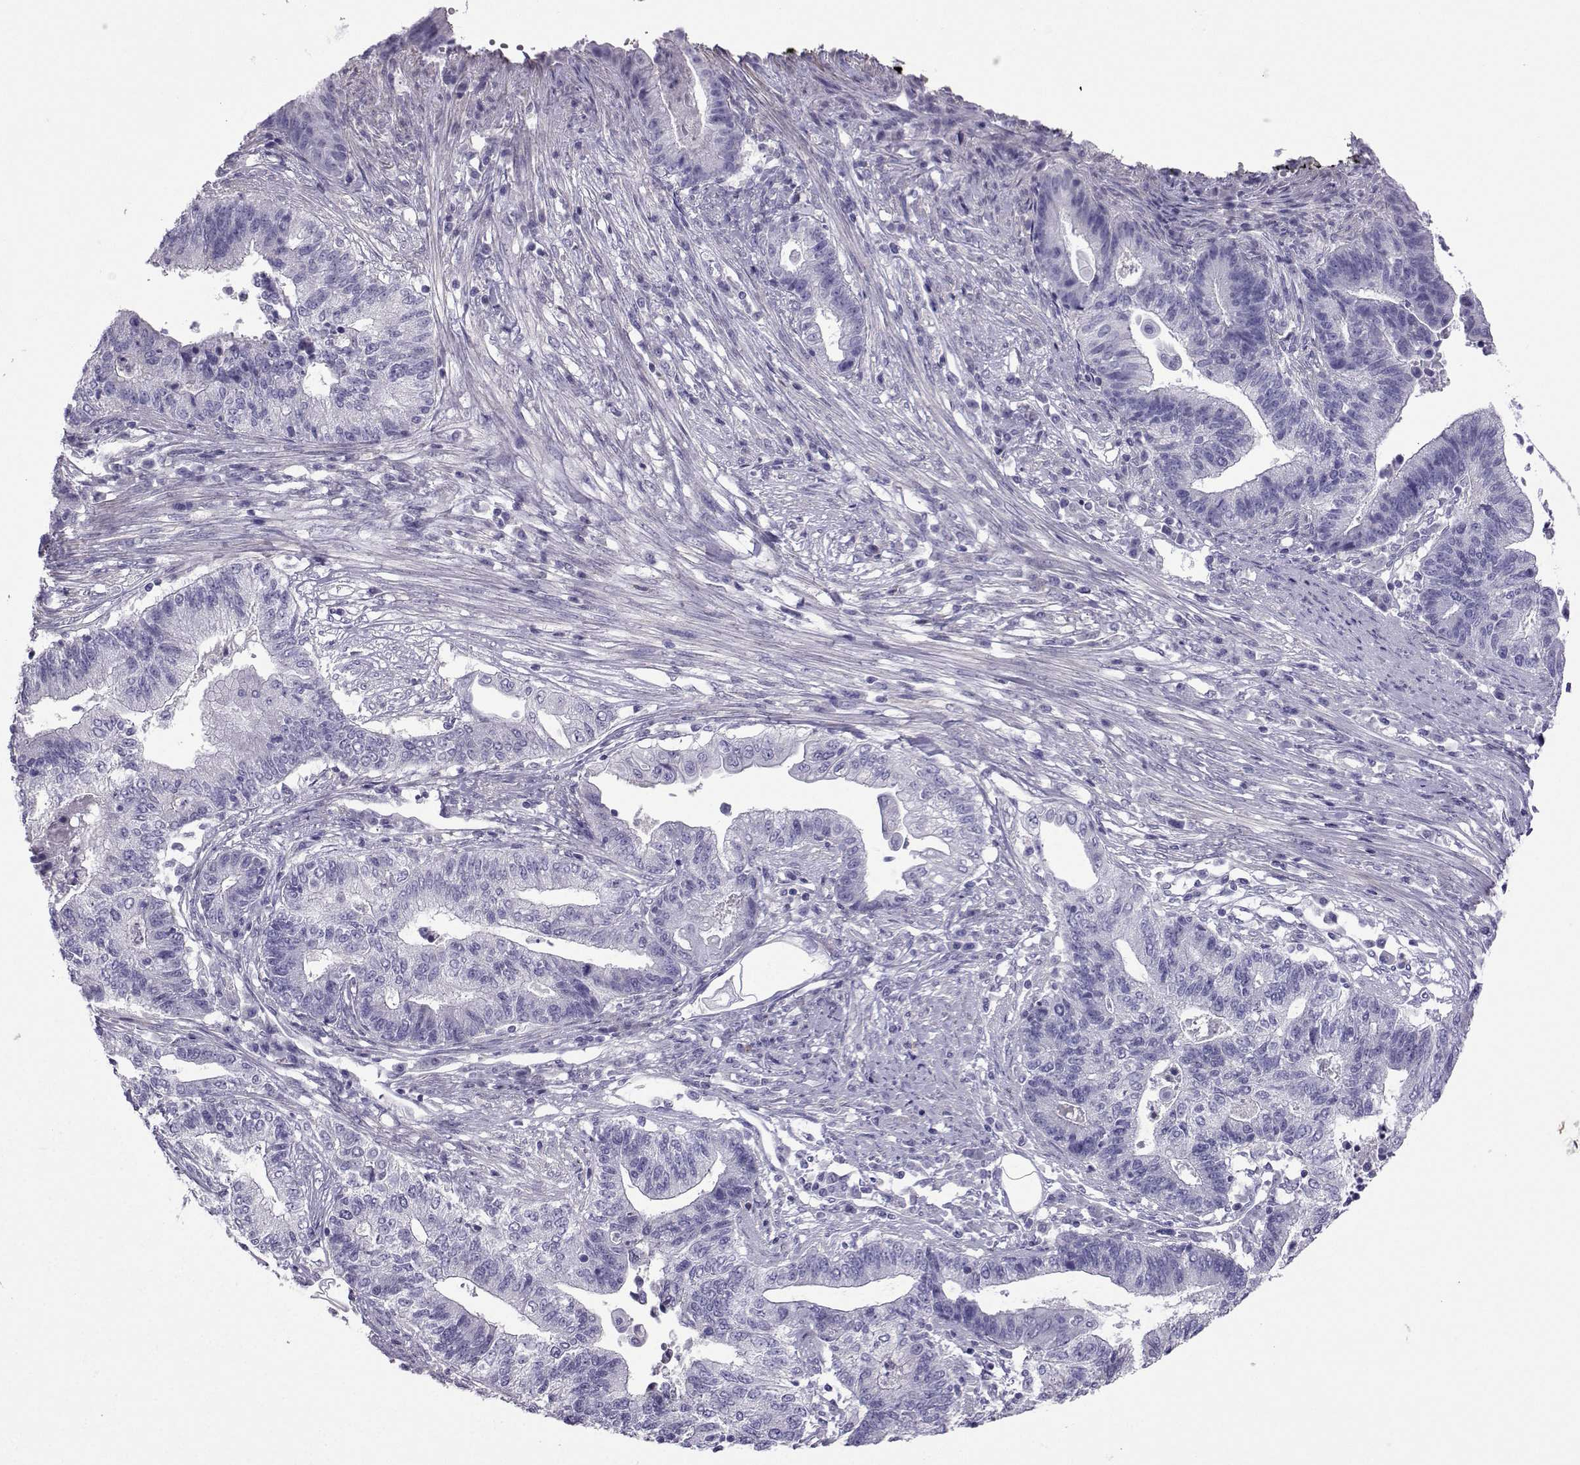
{"staining": {"intensity": "negative", "quantity": "none", "location": "none"}, "tissue": "endometrial cancer", "cell_type": "Tumor cells", "image_type": "cancer", "snomed": [{"axis": "morphology", "description": "Adenocarcinoma, NOS"}, {"axis": "topography", "description": "Uterus"}, {"axis": "topography", "description": "Endometrium"}], "caption": "Tumor cells are negative for brown protein staining in endometrial adenocarcinoma.", "gene": "CFAP70", "patient": {"sex": "female", "age": 54}}